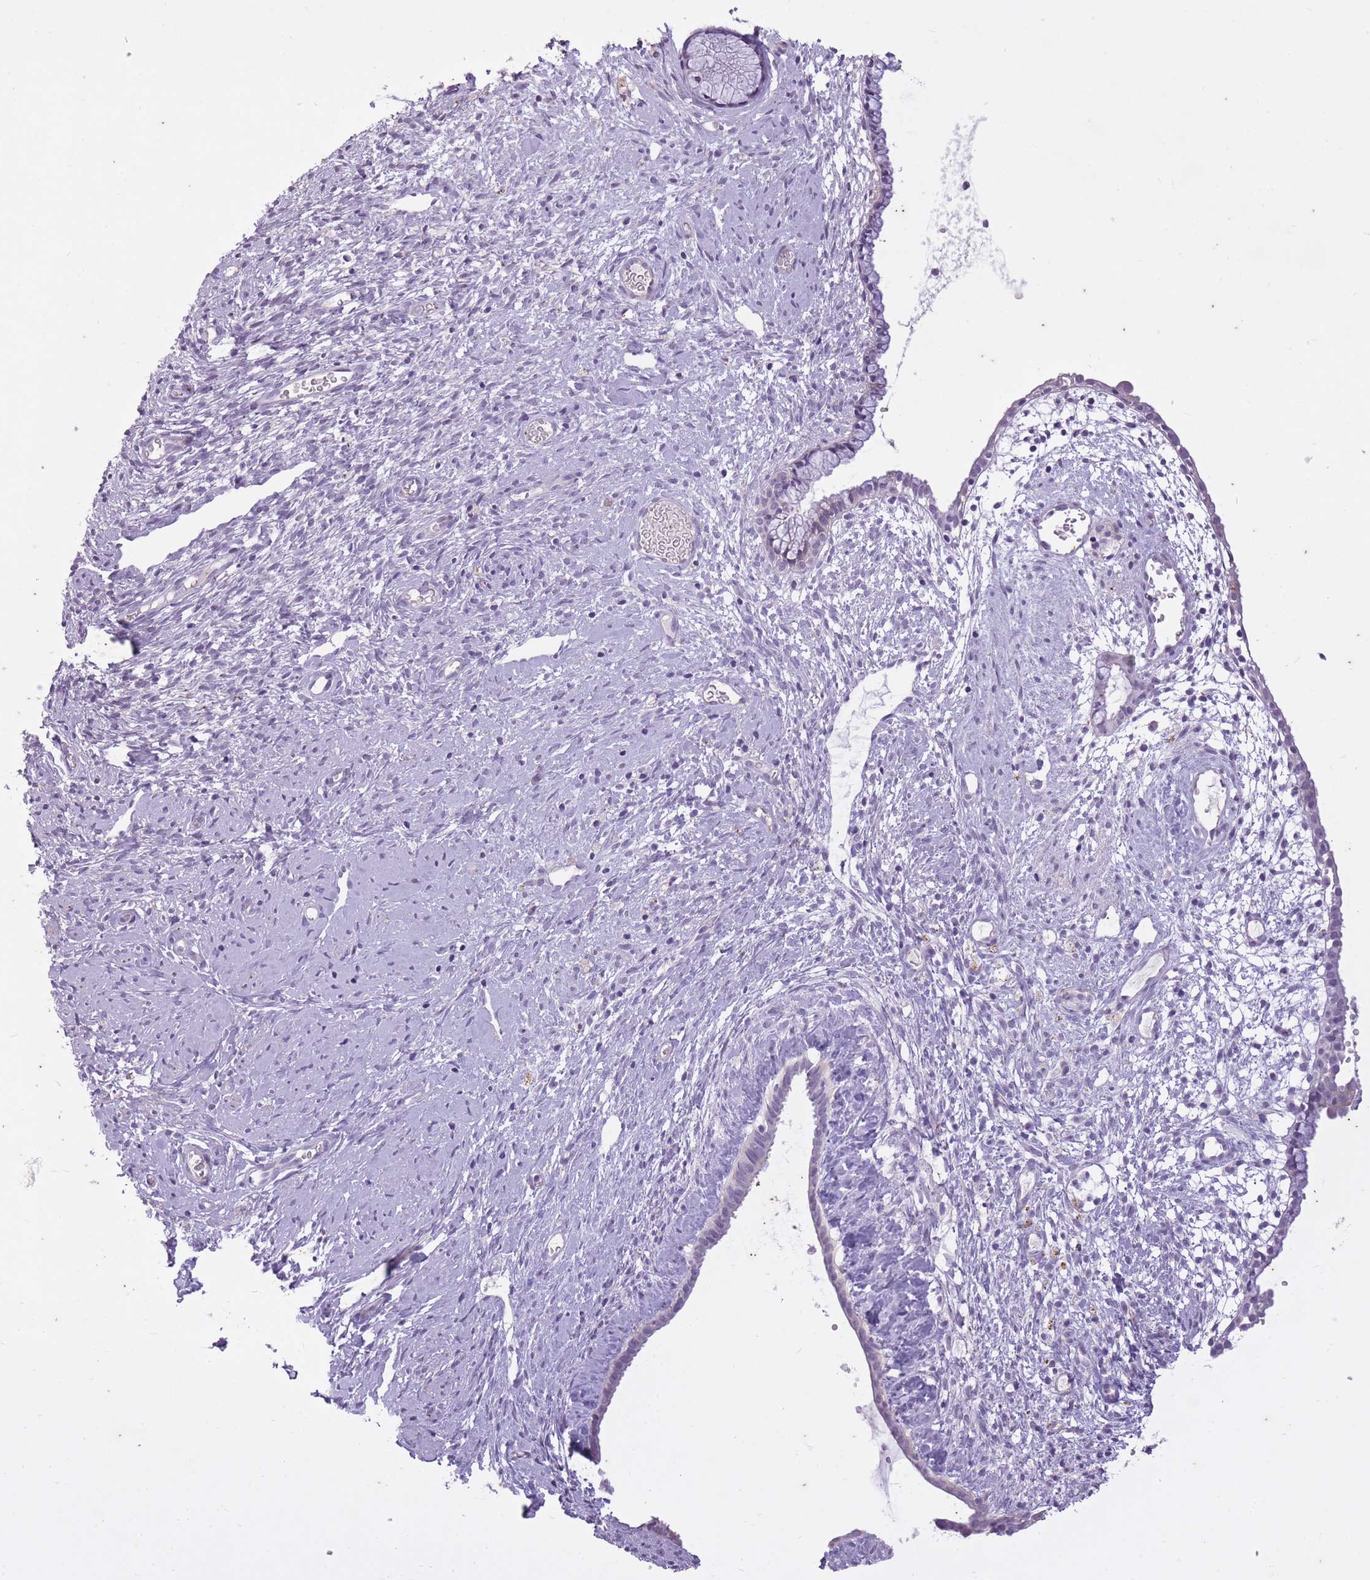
{"staining": {"intensity": "negative", "quantity": "none", "location": "none"}, "tissue": "cervix", "cell_type": "Glandular cells", "image_type": "normal", "snomed": [{"axis": "morphology", "description": "Normal tissue, NOS"}, {"axis": "topography", "description": "Cervix"}], "caption": "Photomicrograph shows no significant protein staining in glandular cells of unremarkable cervix.", "gene": "CNTNAP3B", "patient": {"sex": "female", "age": 76}}